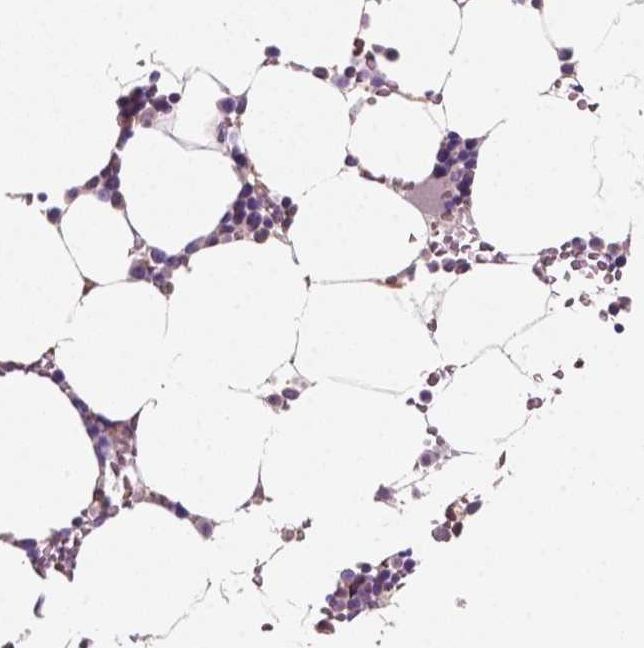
{"staining": {"intensity": "negative", "quantity": "none", "location": "none"}, "tissue": "bone marrow", "cell_type": "Hematopoietic cells", "image_type": "normal", "snomed": [{"axis": "morphology", "description": "Normal tissue, NOS"}, {"axis": "topography", "description": "Bone marrow"}], "caption": "Immunohistochemical staining of benign bone marrow exhibits no significant expression in hematopoietic cells. (Stains: DAB immunohistochemistry with hematoxylin counter stain, Microscopy: brightfield microscopy at high magnification).", "gene": "MKRN2OS", "patient": {"sex": "female", "age": 52}}